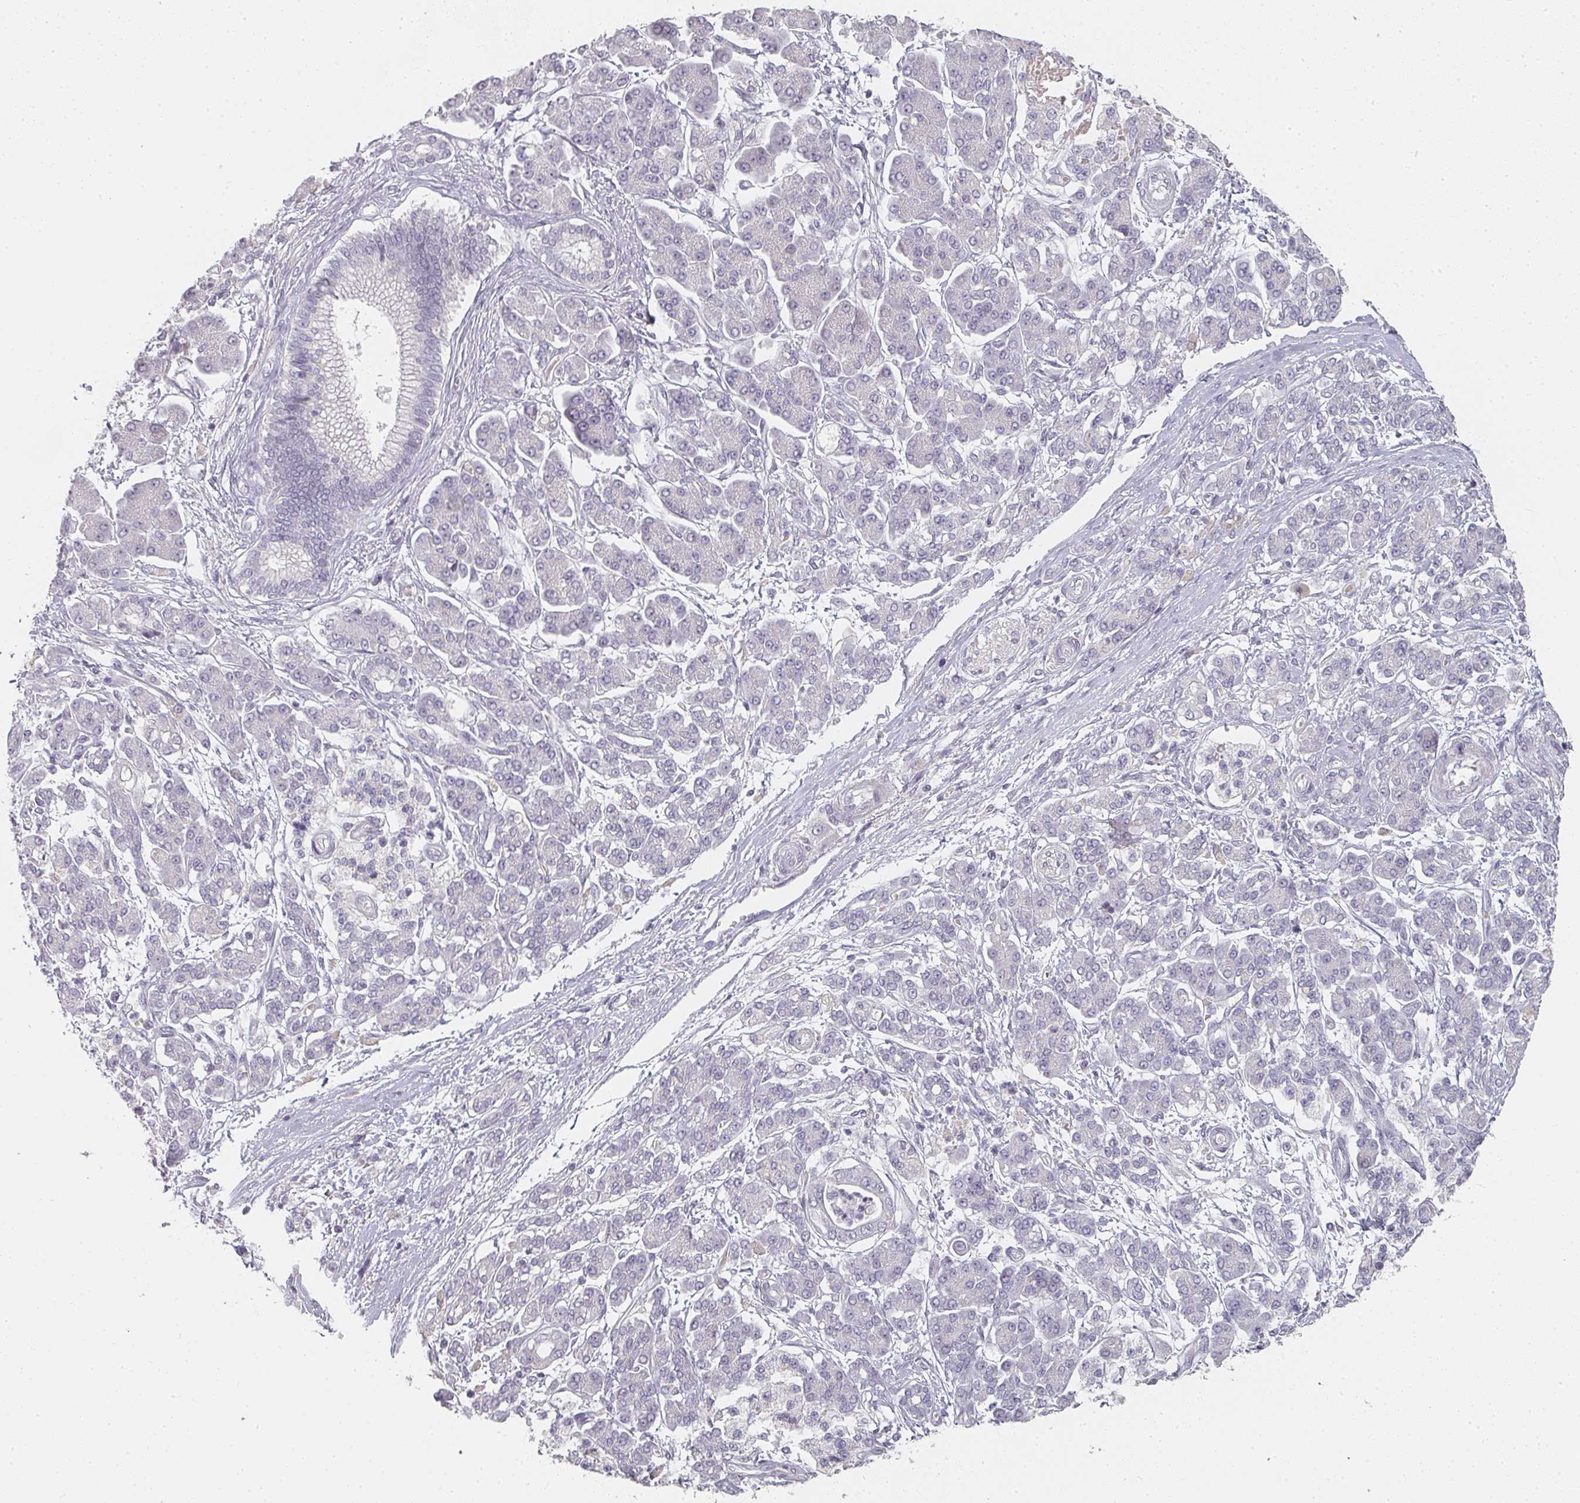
{"staining": {"intensity": "negative", "quantity": "none", "location": "none"}, "tissue": "pancreatic cancer", "cell_type": "Tumor cells", "image_type": "cancer", "snomed": [{"axis": "morphology", "description": "Adenocarcinoma, NOS"}, {"axis": "topography", "description": "Pancreas"}], "caption": "This micrograph is of pancreatic adenocarcinoma stained with immunohistochemistry (IHC) to label a protein in brown with the nuclei are counter-stained blue. There is no positivity in tumor cells. (DAB immunohistochemistry visualized using brightfield microscopy, high magnification).", "gene": "SHISA2", "patient": {"sex": "male", "age": 68}}